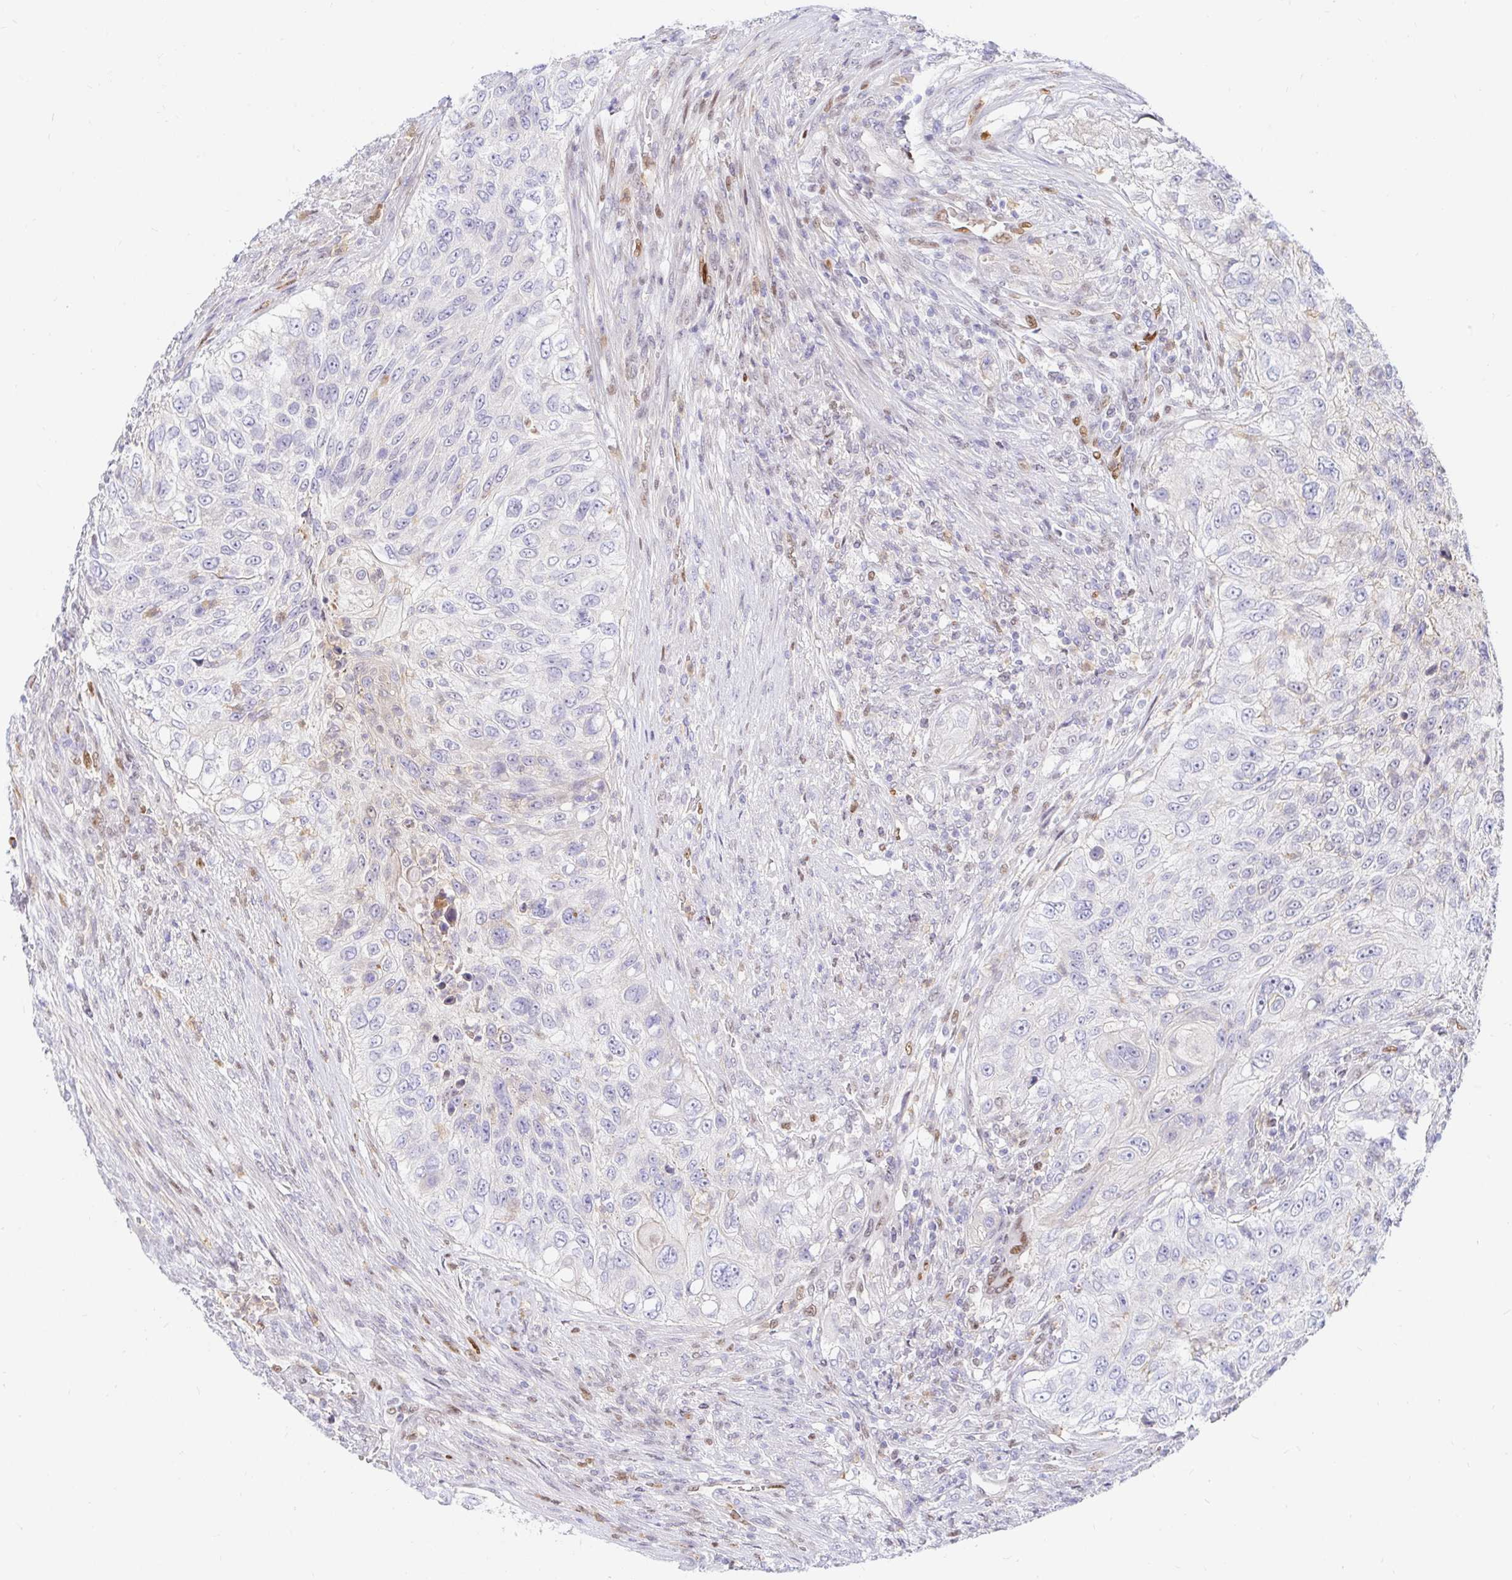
{"staining": {"intensity": "negative", "quantity": "none", "location": "none"}, "tissue": "urothelial cancer", "cell_type": "Tumor cells", "image_type": "cancer", "snomed": [{"axis": "morphology", "description": "Urothelial carcinoma, High grade"}, {"axis": "topography", "description": "Urinary bladder"}], "caption": "The immunohistochemistry (IHC) photomicrograph has no significant expression in tumor cells of urothelial cancer tissue.", "gene": "HINFP", "patient": {"sex": "female", "age": 60}}